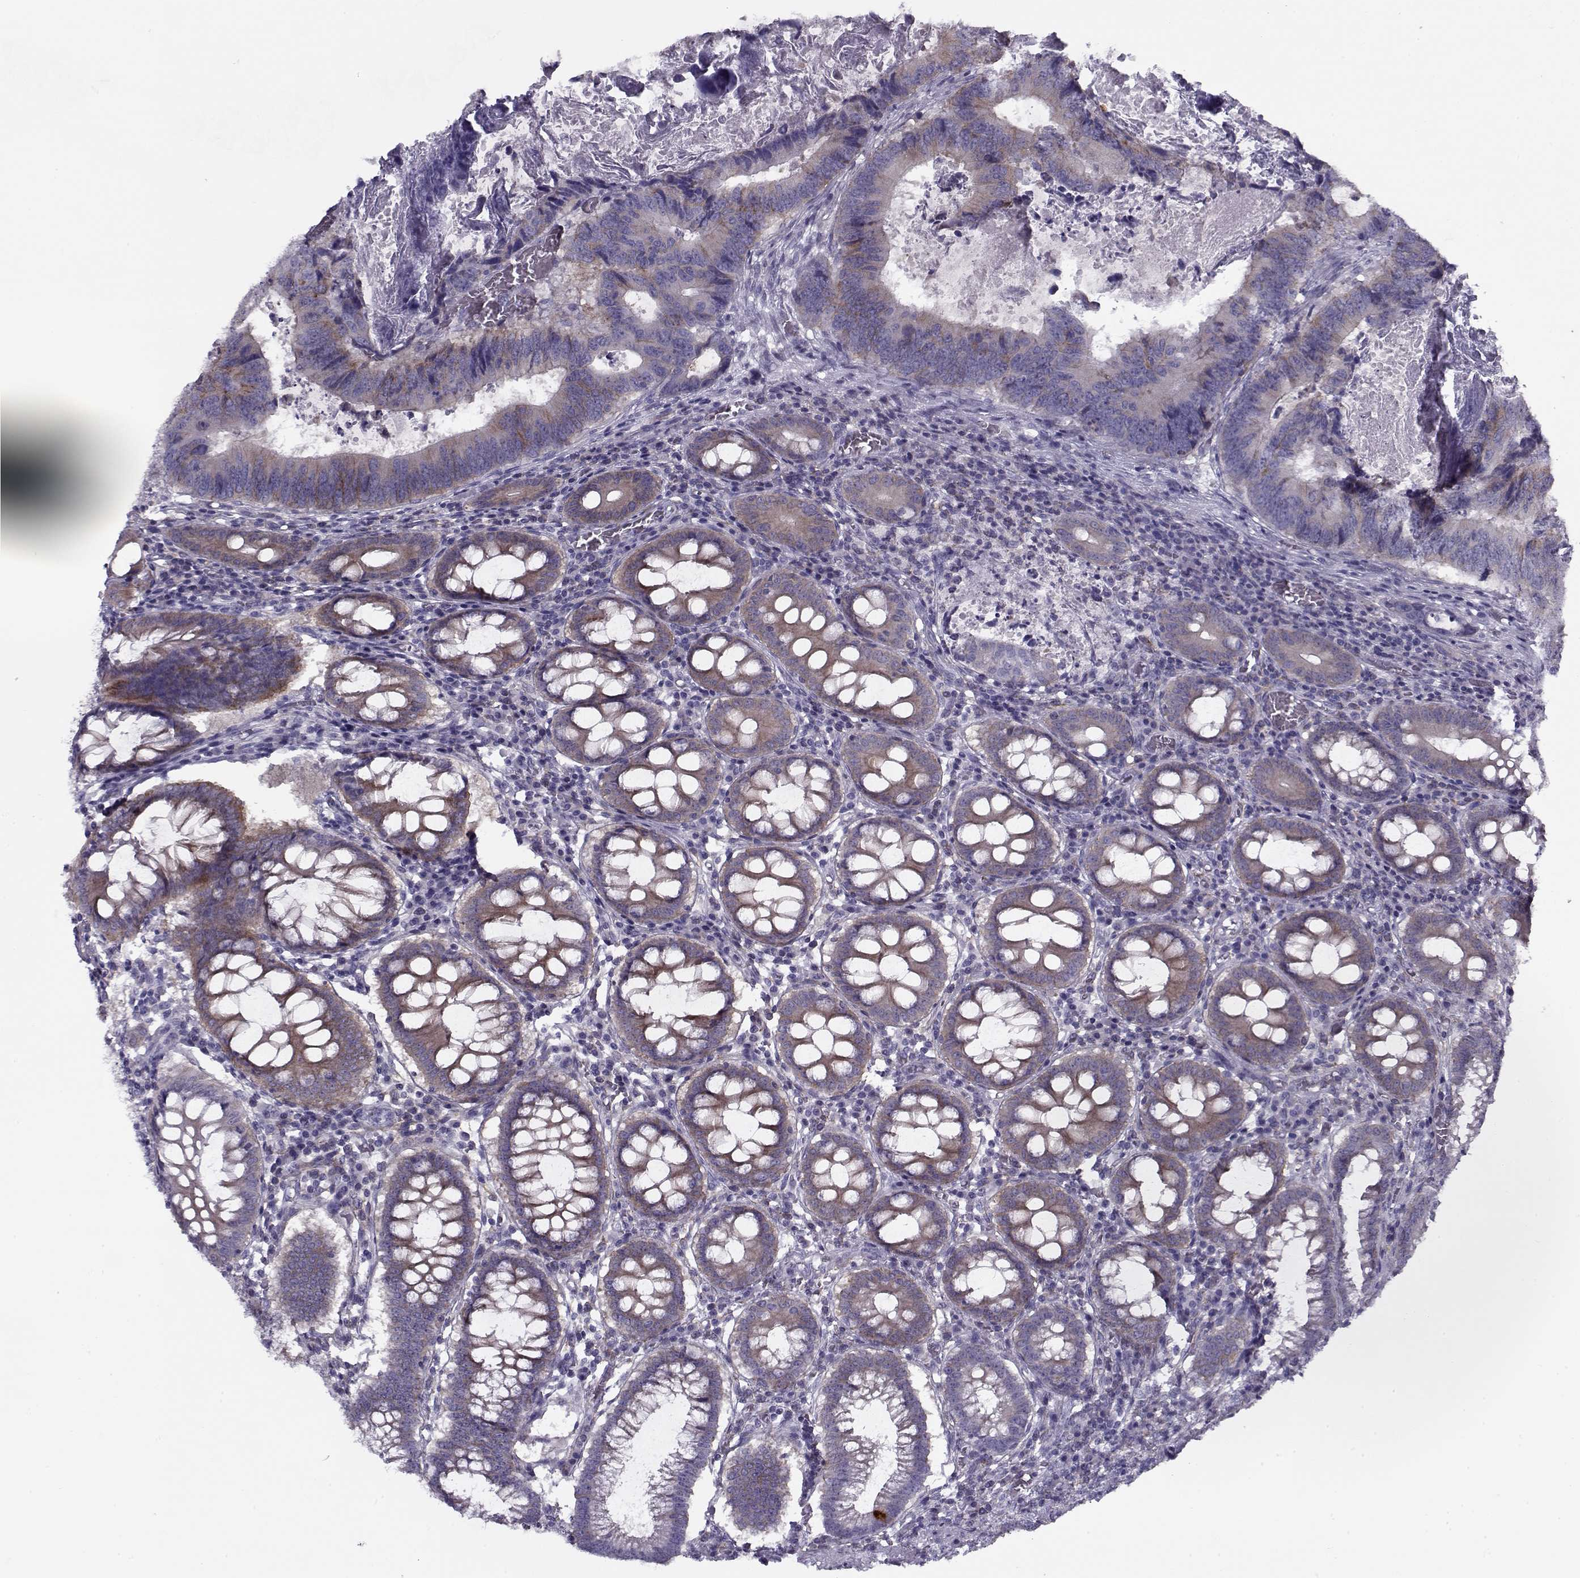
{"staining": {"intensity": "moderate", "quantity": ">75%", "location": "cytoplasmic/membranous"}, "tissue": "colorectal cancer", "cell_type": "Tumor cells", "image_type": "cancer", "snomed": [{"axis": "morphology", "description": "Adenocarcinoma, NOS"}, {"axis": "topography", "description": "Colon"}], "caption": "DAB (3,3'-diaminobenzidine) immunohistochemical staining of colorectal cancer displays moderate cytoplasmic/membranous protein positivity in approximately >75% of tumor cells.", "gene": "PP2D1", "patient": {"sex": "female", "age": 82}}